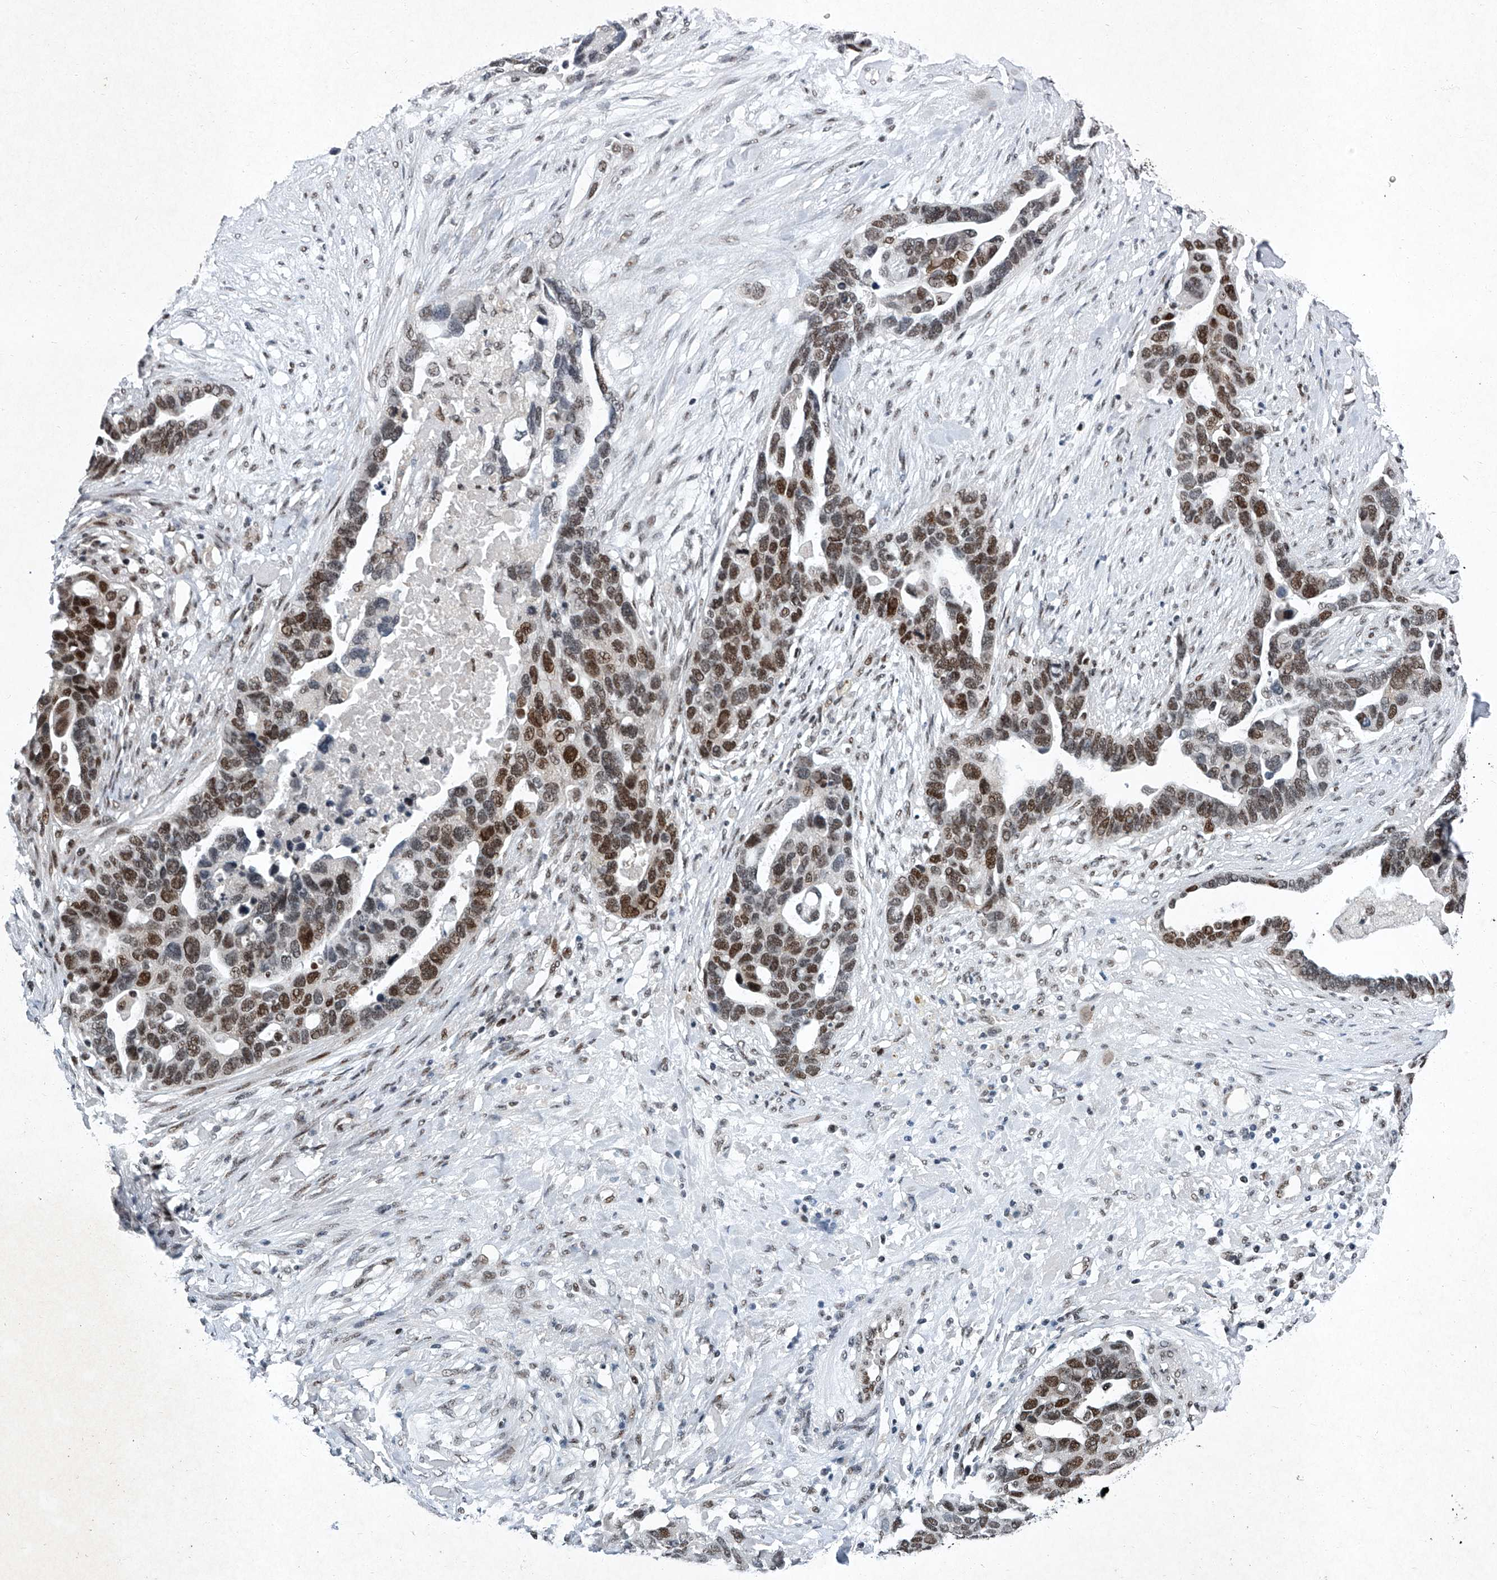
{"staining": {"intensity": "moderate", "quantity": ">75%", "location": "nuclear"}, "tissue": "ovarian cancer", "cell_type": "Tumor cells", "image_type": "cancer", "snomed": [{"axis": "morphology", "description": "Cystadenocarcinoma, serous, NOS"}, {"axis": "topography", "description": "Ovary"}], "caption": "Immunohistochemistry of ovarian cancer reveals medium levels of moderate nuclear positivity in approximately >75% of tumor cells. (DAB = brown stain, brightfield microscopy at high magnification).", "gene": "TFDP1", "patient": {"sex": "female", "age": 54}}